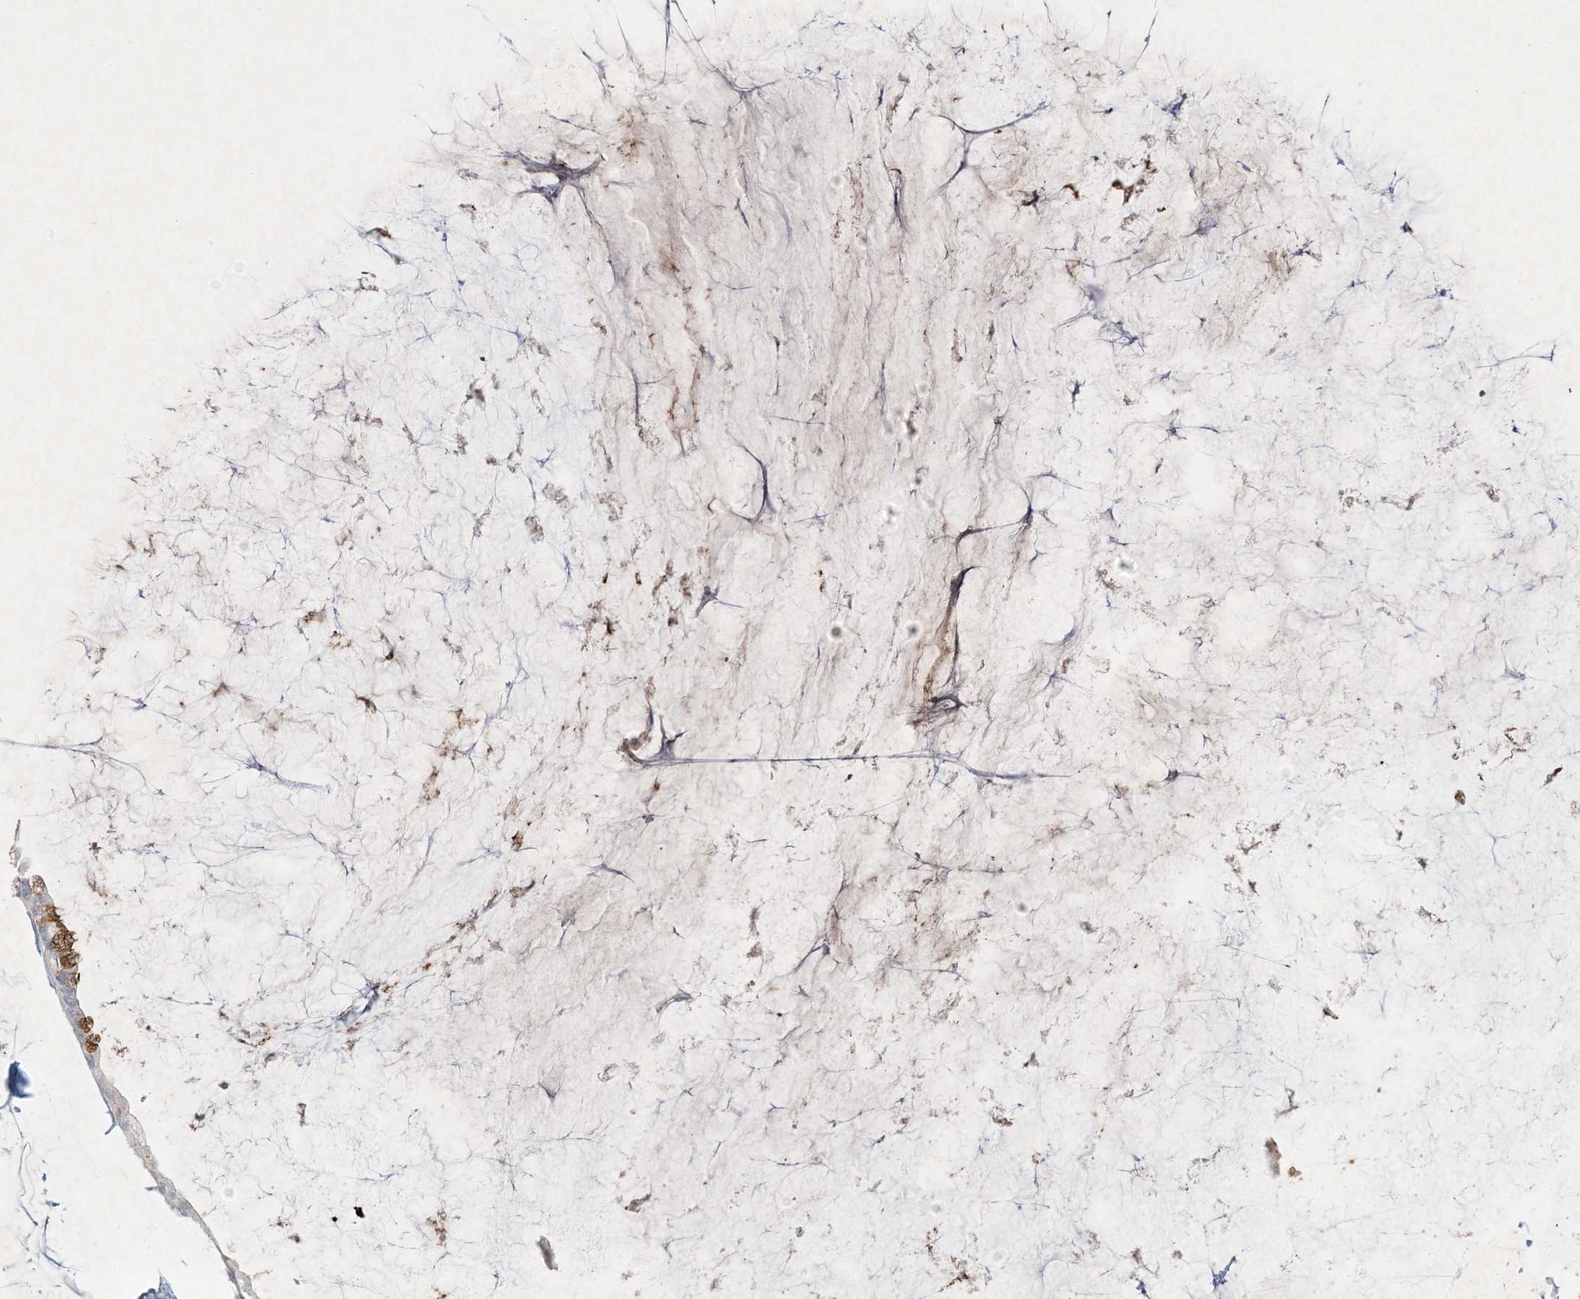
{"staining": {"intensity": "moderate", "quantity": "<25%", "location": "cytoplasmic/membranous"}, "tissue": "ovarian cancer", "cell_type": "Tumor cells", "image_type": "cancer", "snomed": [{"axis": "morphology", "description": "Cystadenocarcinoma, mucinous, NOS"}, {"axis": "topography", "description": "Ovary"}], "caption": "Moderate cytoplasmic/membranous protein staining is present in approximately <25% of tumor cells in ovarian cancer.", "gene": "PRSS36", "patient": {"sex": "female", "age": 39}}